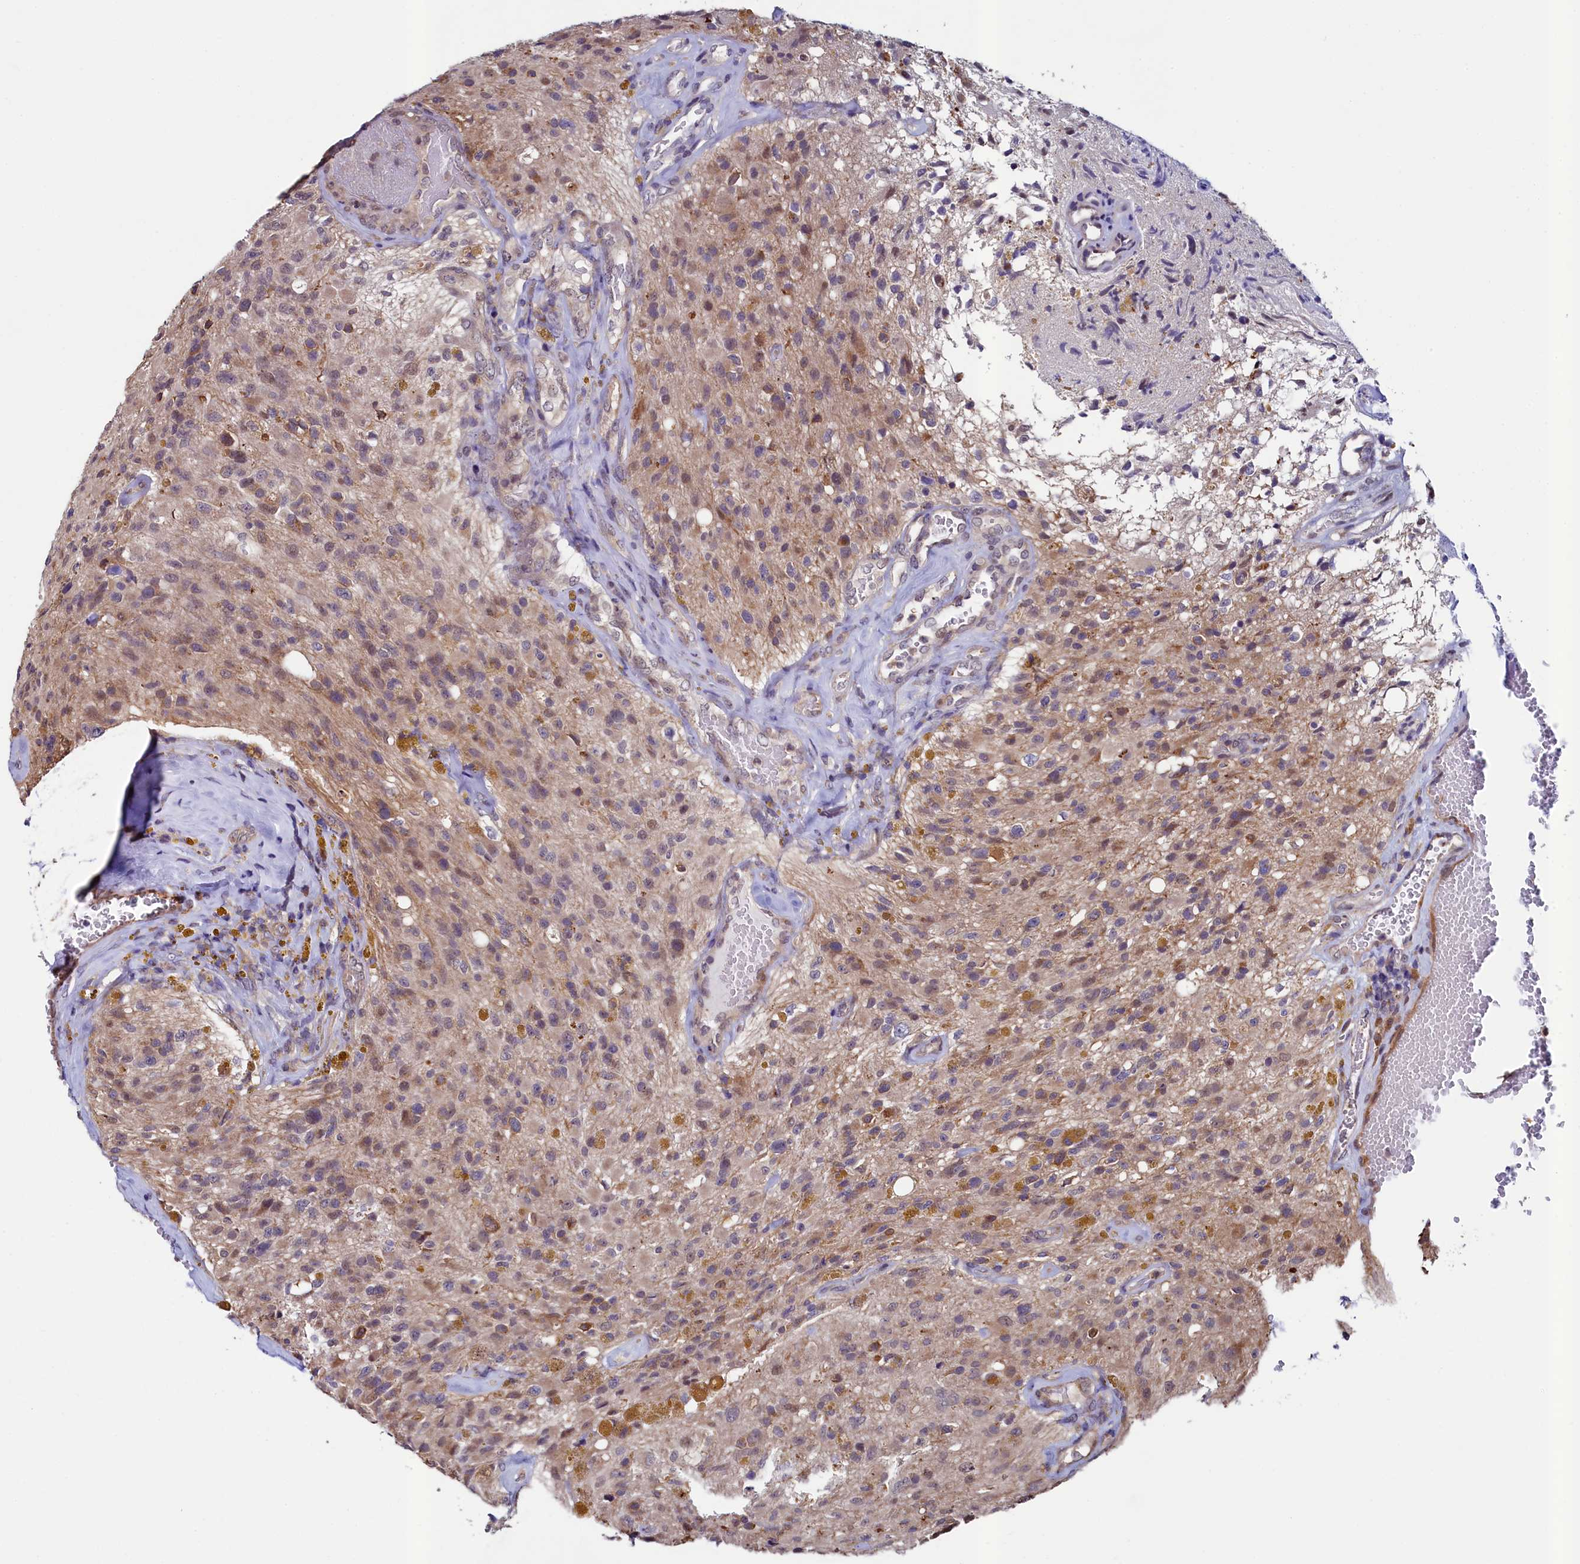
{"staining": {"intensity": "moderate", "quantity": "<25%", "location": "cytoplasmic/membranous"}, "tissue": "glioma", "cell_type": "Tumor cells", "image_type": "cancer", "snomed": [{"axis": "morphology", "description": "Glioma, malignant, High grade"}, {"axis": "topography", "description": "Brain"}], "caption": "Immunohistochemistry (IHC) histopathology image of glioma stained for a protein (brown), which reveals low levels of moderate cytoplasmic/membranous positivity in about <25% of tumor cells.", "gene": "LEO1", "patient": {"sex": "male", "age": 69}}